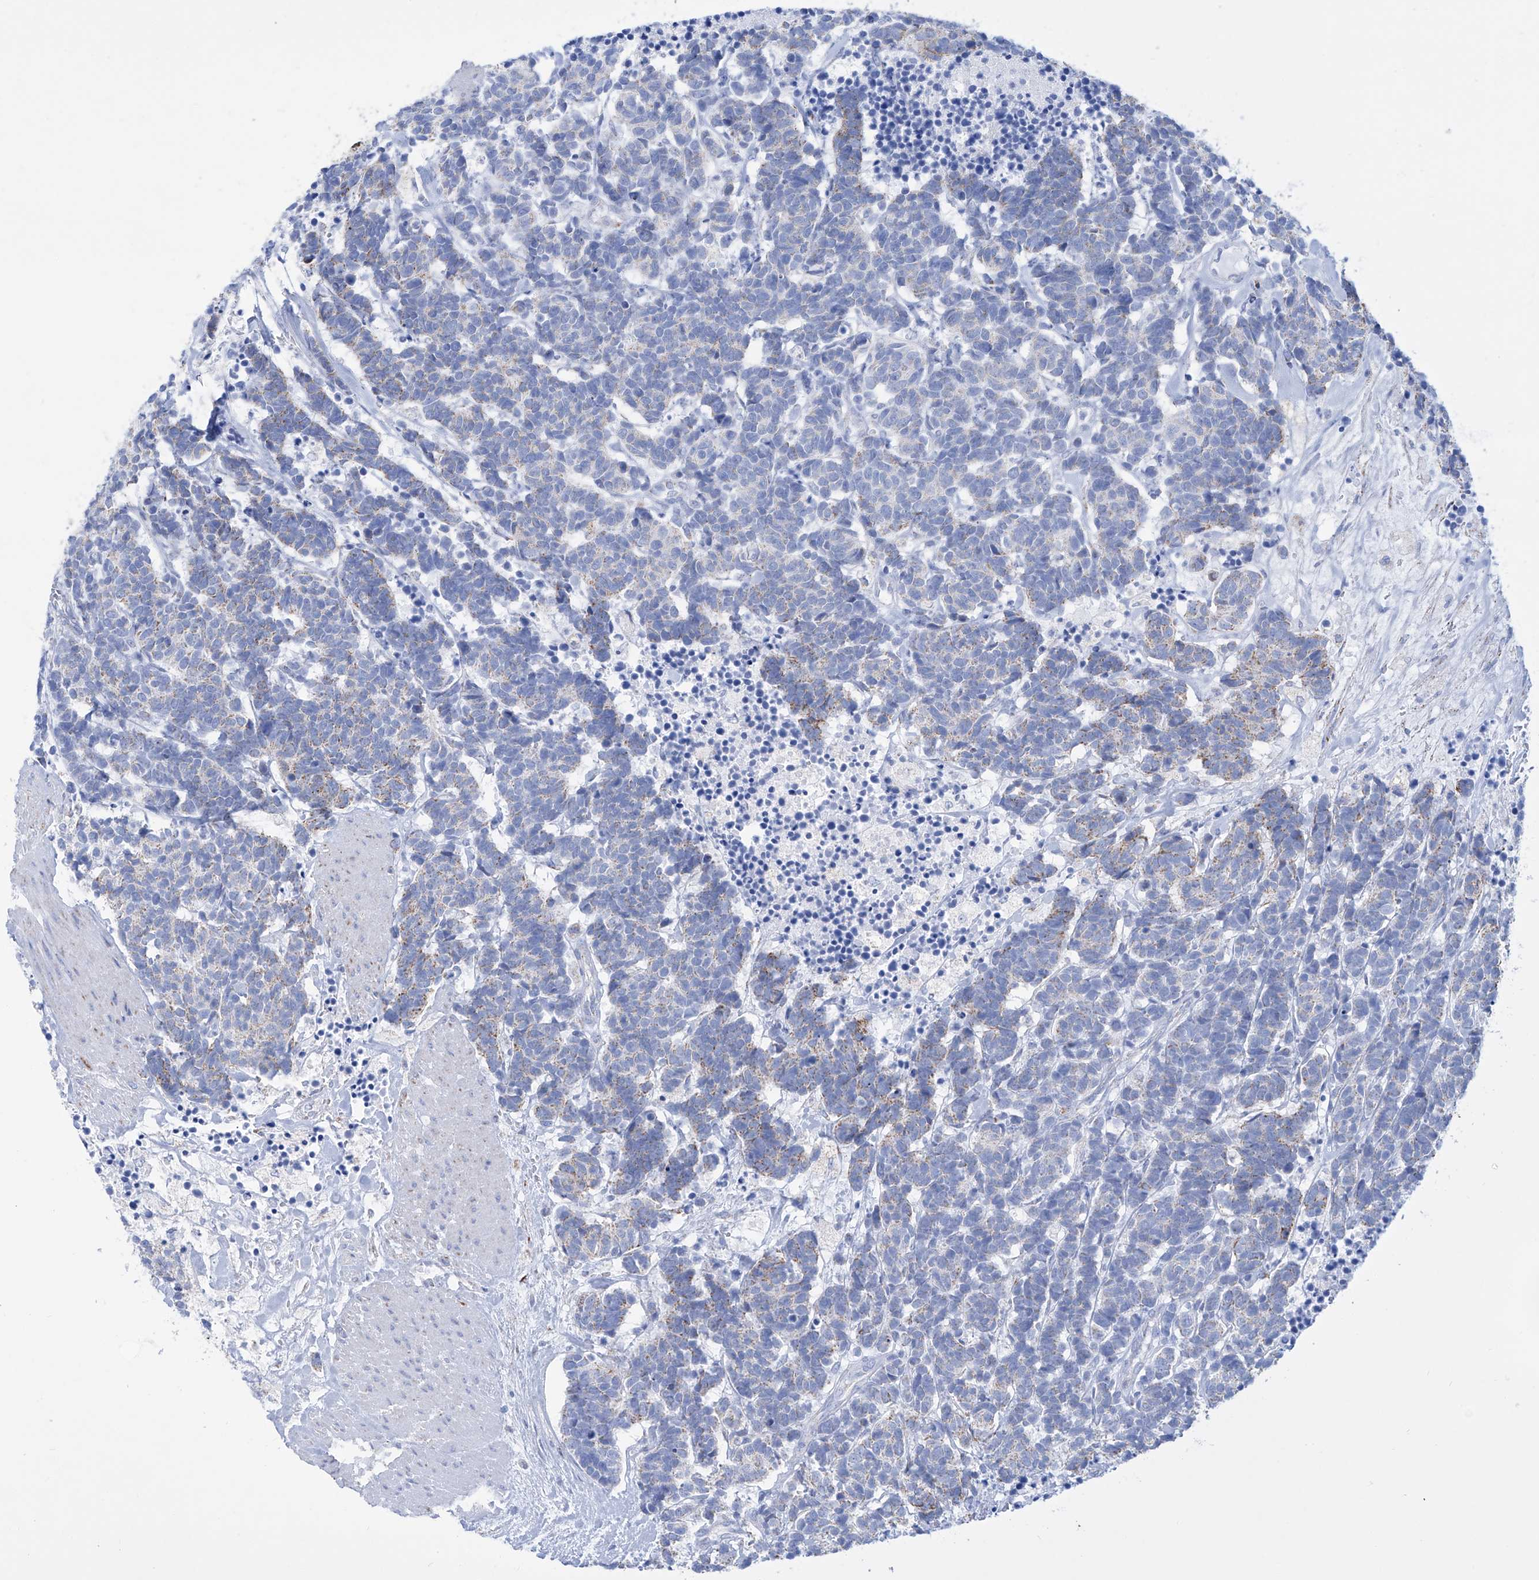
{"staining": {"intensity": "weak", "quantity": "<25%", "location": "cytoplasmic/membranous"}, "tissue": "carcinoid", "cell_type": "Tumor cells", "image_type": "cancer", "snomed": [{"axis": "morphology", "description": "Carcinoma, NOS"}, {"axis": "morphology", "description": "Carcinoid, malignant, NOS"}, {"axis": "topography", "description": "Urinary bladder"}], "caption": "This is an immunohistochemistry image of carcinoid. There is no expression in tumor cells.", "gene": "ALDH6A1", "patient": {"sex": "male", "age": 57}}